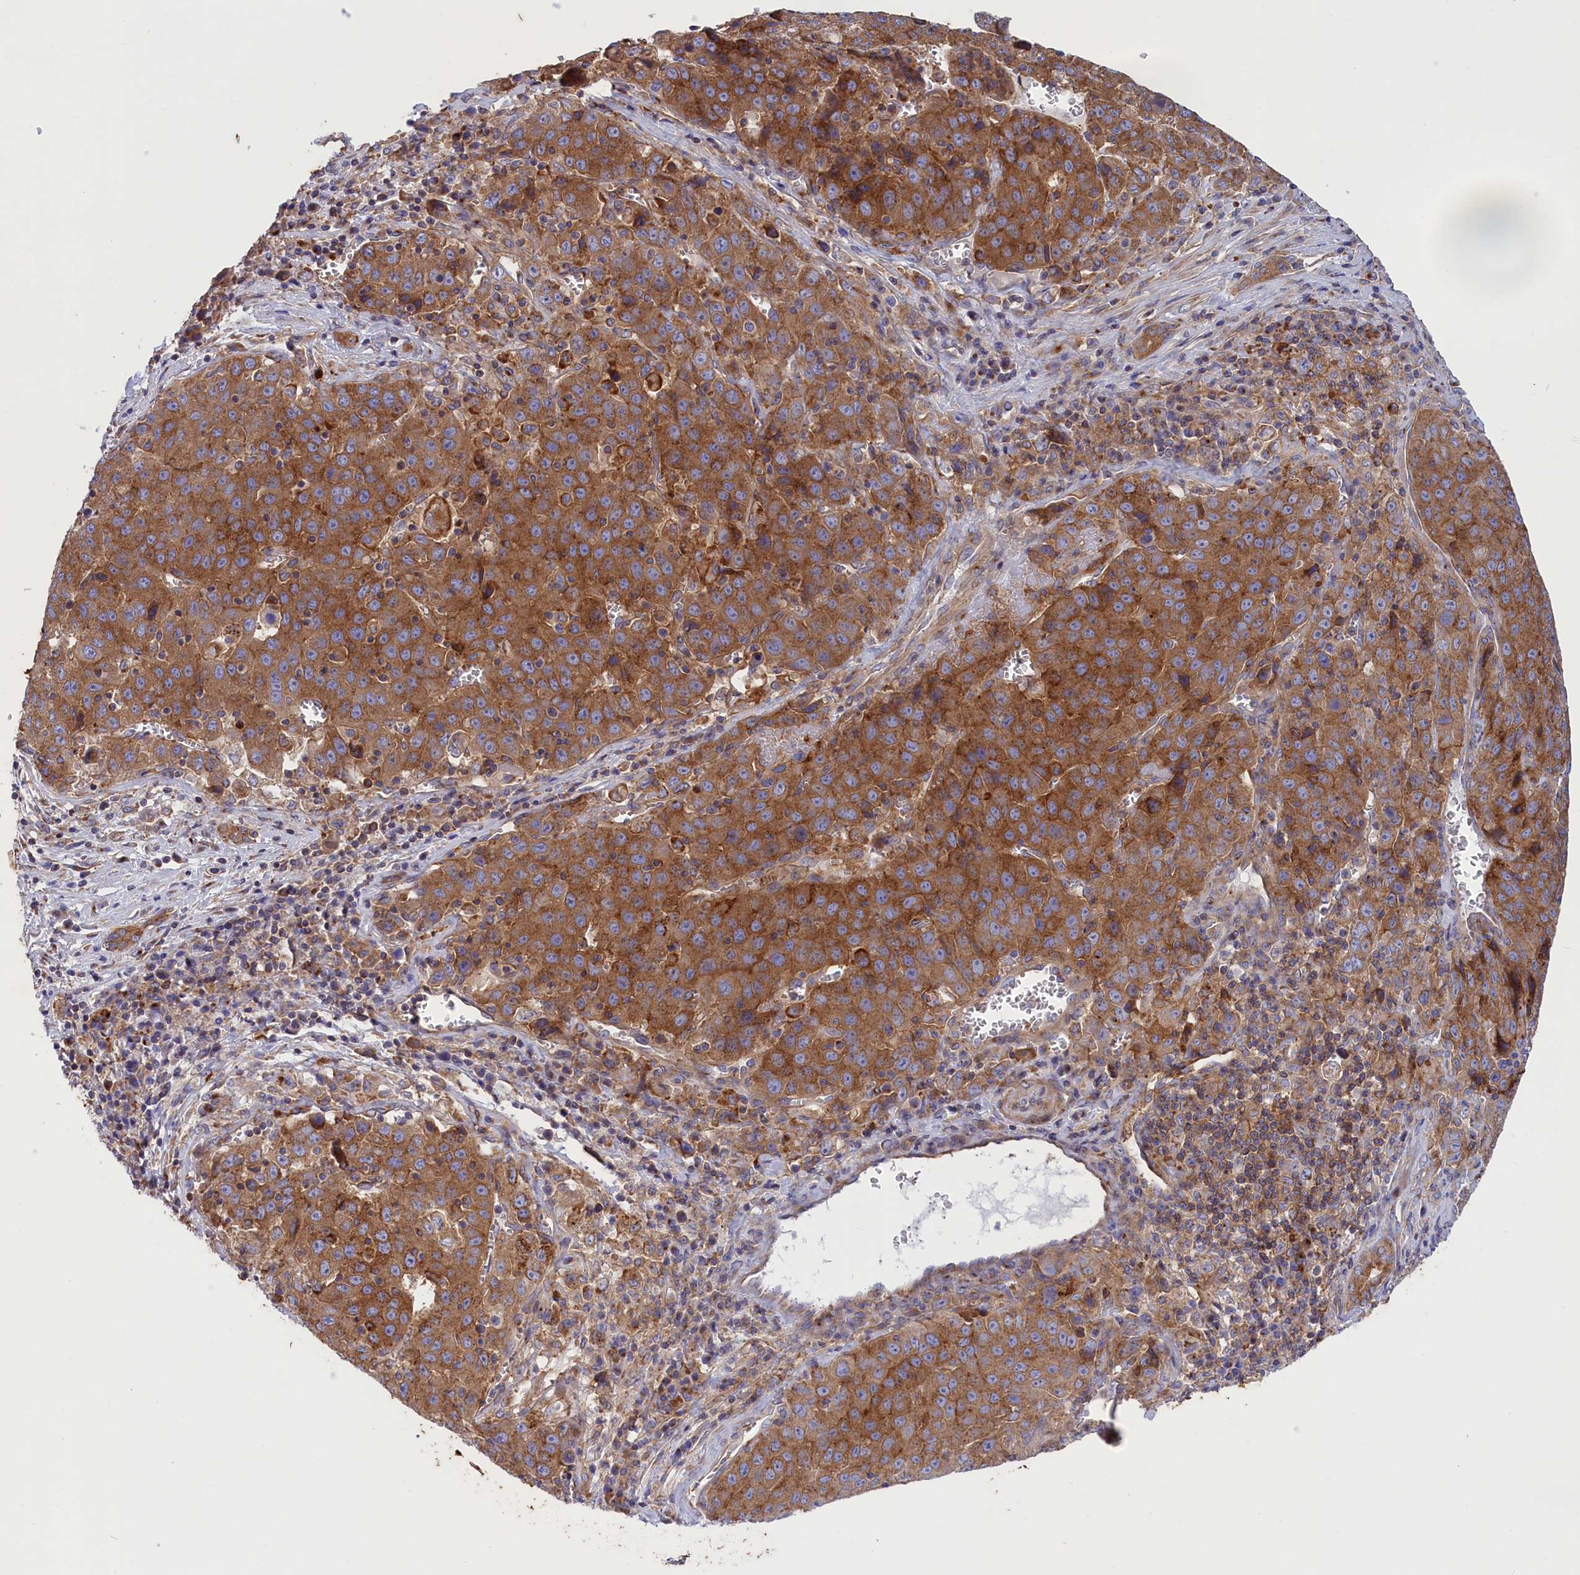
{"staining": {"intensity": "strong", "quantity": ">75%", "location": "cytoplasmic/membranous"}, "tissue": "liver cancer", "cell_type": "Tumor cells", "image_type": "cancer", "snomed": [{"axis": "morphology", "description": "Carcinoma, Hepatocellular, NOS"}, {"axis": "topography", "description": "Liver"}], "caption": "High-power microscopy captured an IHC histopathology image of hepatocellular carcinoma (liver), revealing strong cytoplasmic/membranous positivity in approximately >75% of tumor cells.", "gene": "SCAMP4", "patient": {"sex": "female", "age": 53}}